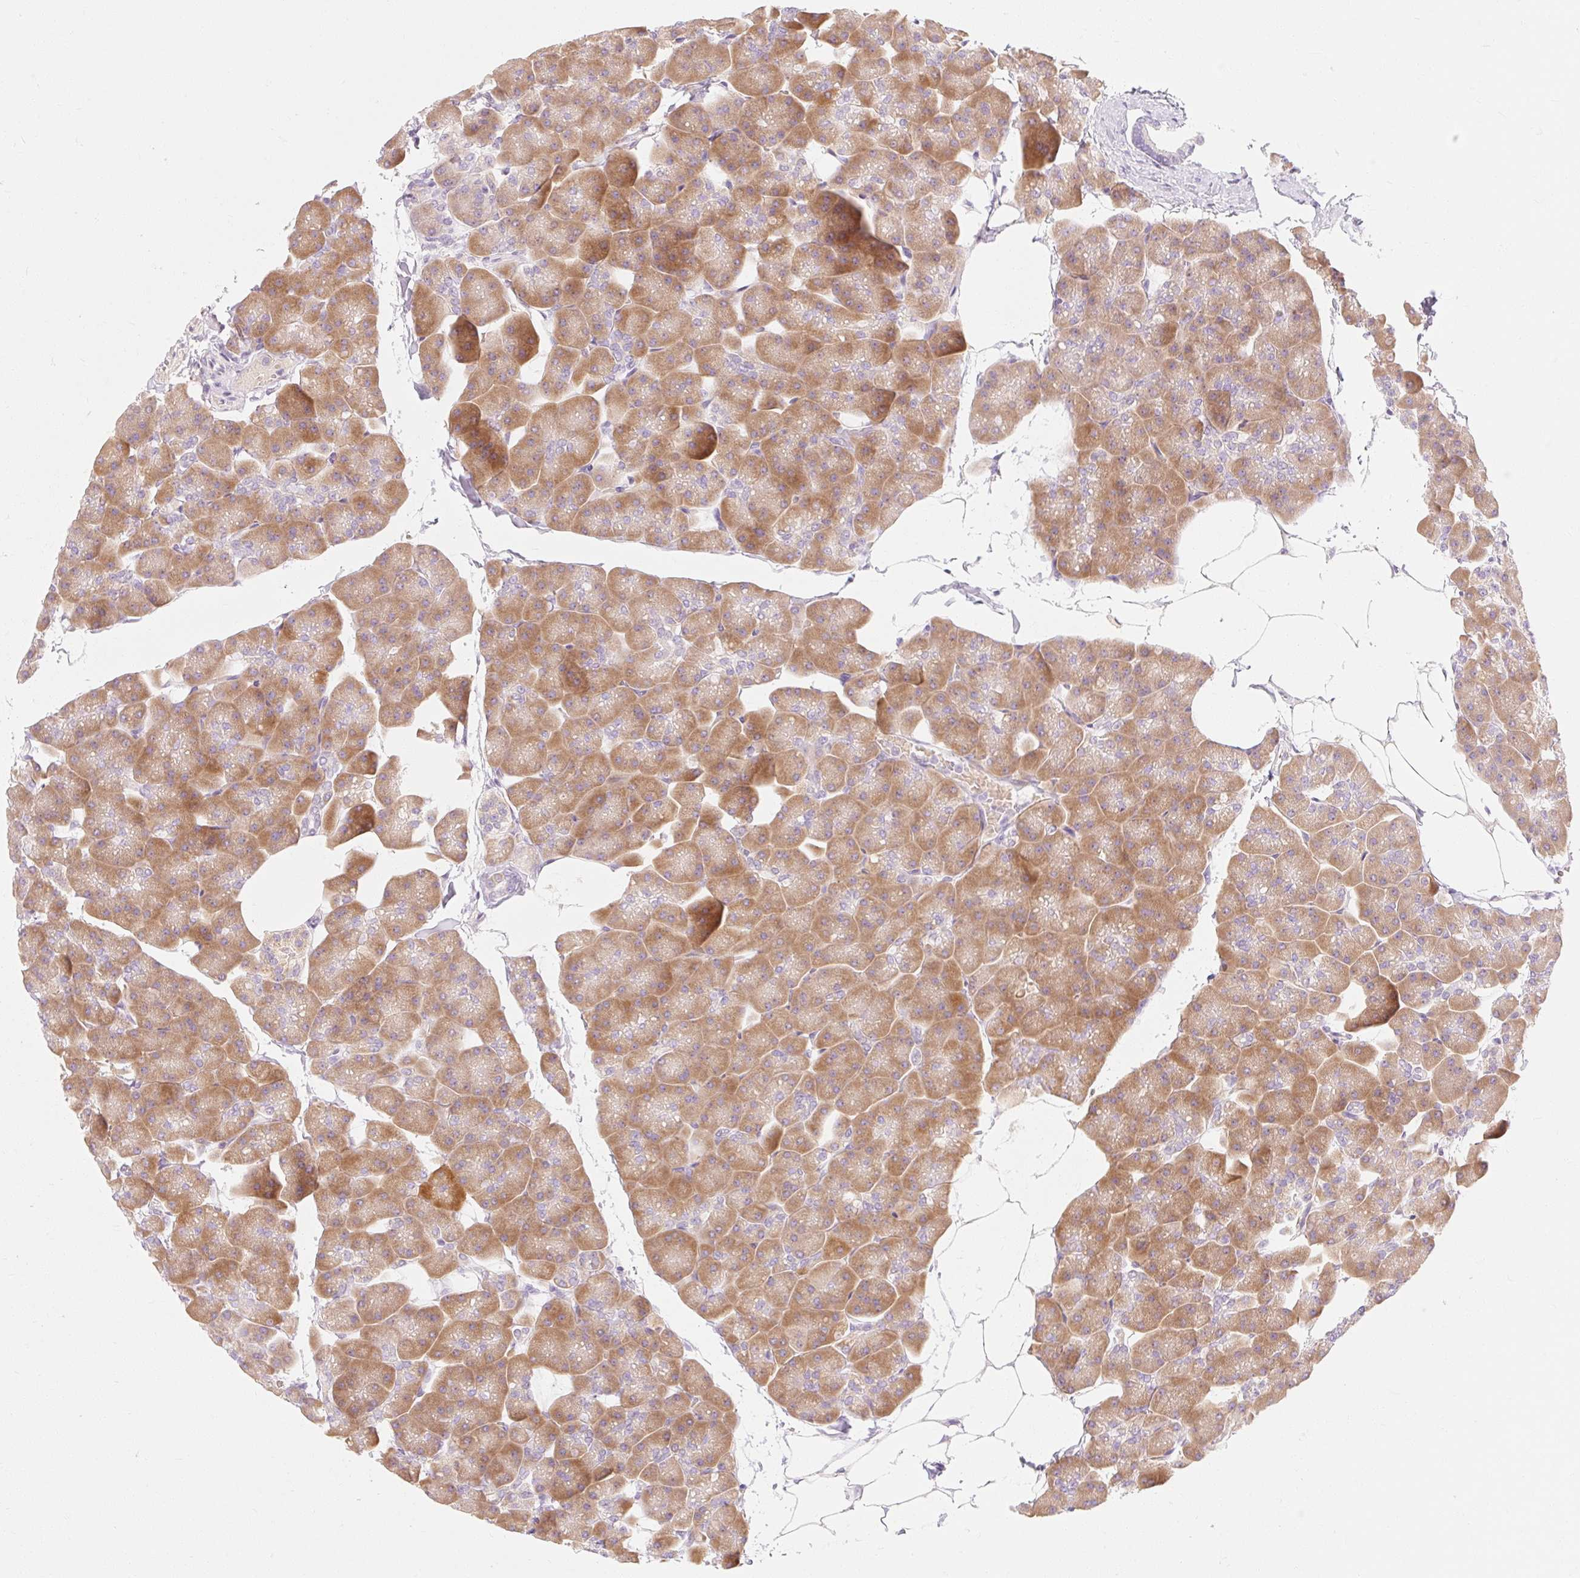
{"staining": {"intensity": "moderate", "quantity": ">75%", "location": "cytoplasmic/membranous"}, "tissue": "pancreas", "cell_type": "Exocrine glandular cells", "image_type": "normal", "snomed": [{"axis": "morphology", "description": "Normal tissue, NOS"}, {"axis": "topography", "description": "Pancreas"}], "caption": "Immunohistochemistry (IHC) image of benign pancreas: human pancreas stained using IHC exhibits medium levels of moderate protein expression localized specifically in the cytoplasmic/membranous of exocrine glandular cells, appearing as a cytoplasmic/membranous brown color.", "gene": "MYO1D", "patient": {"sex": "male", "age": 35}}